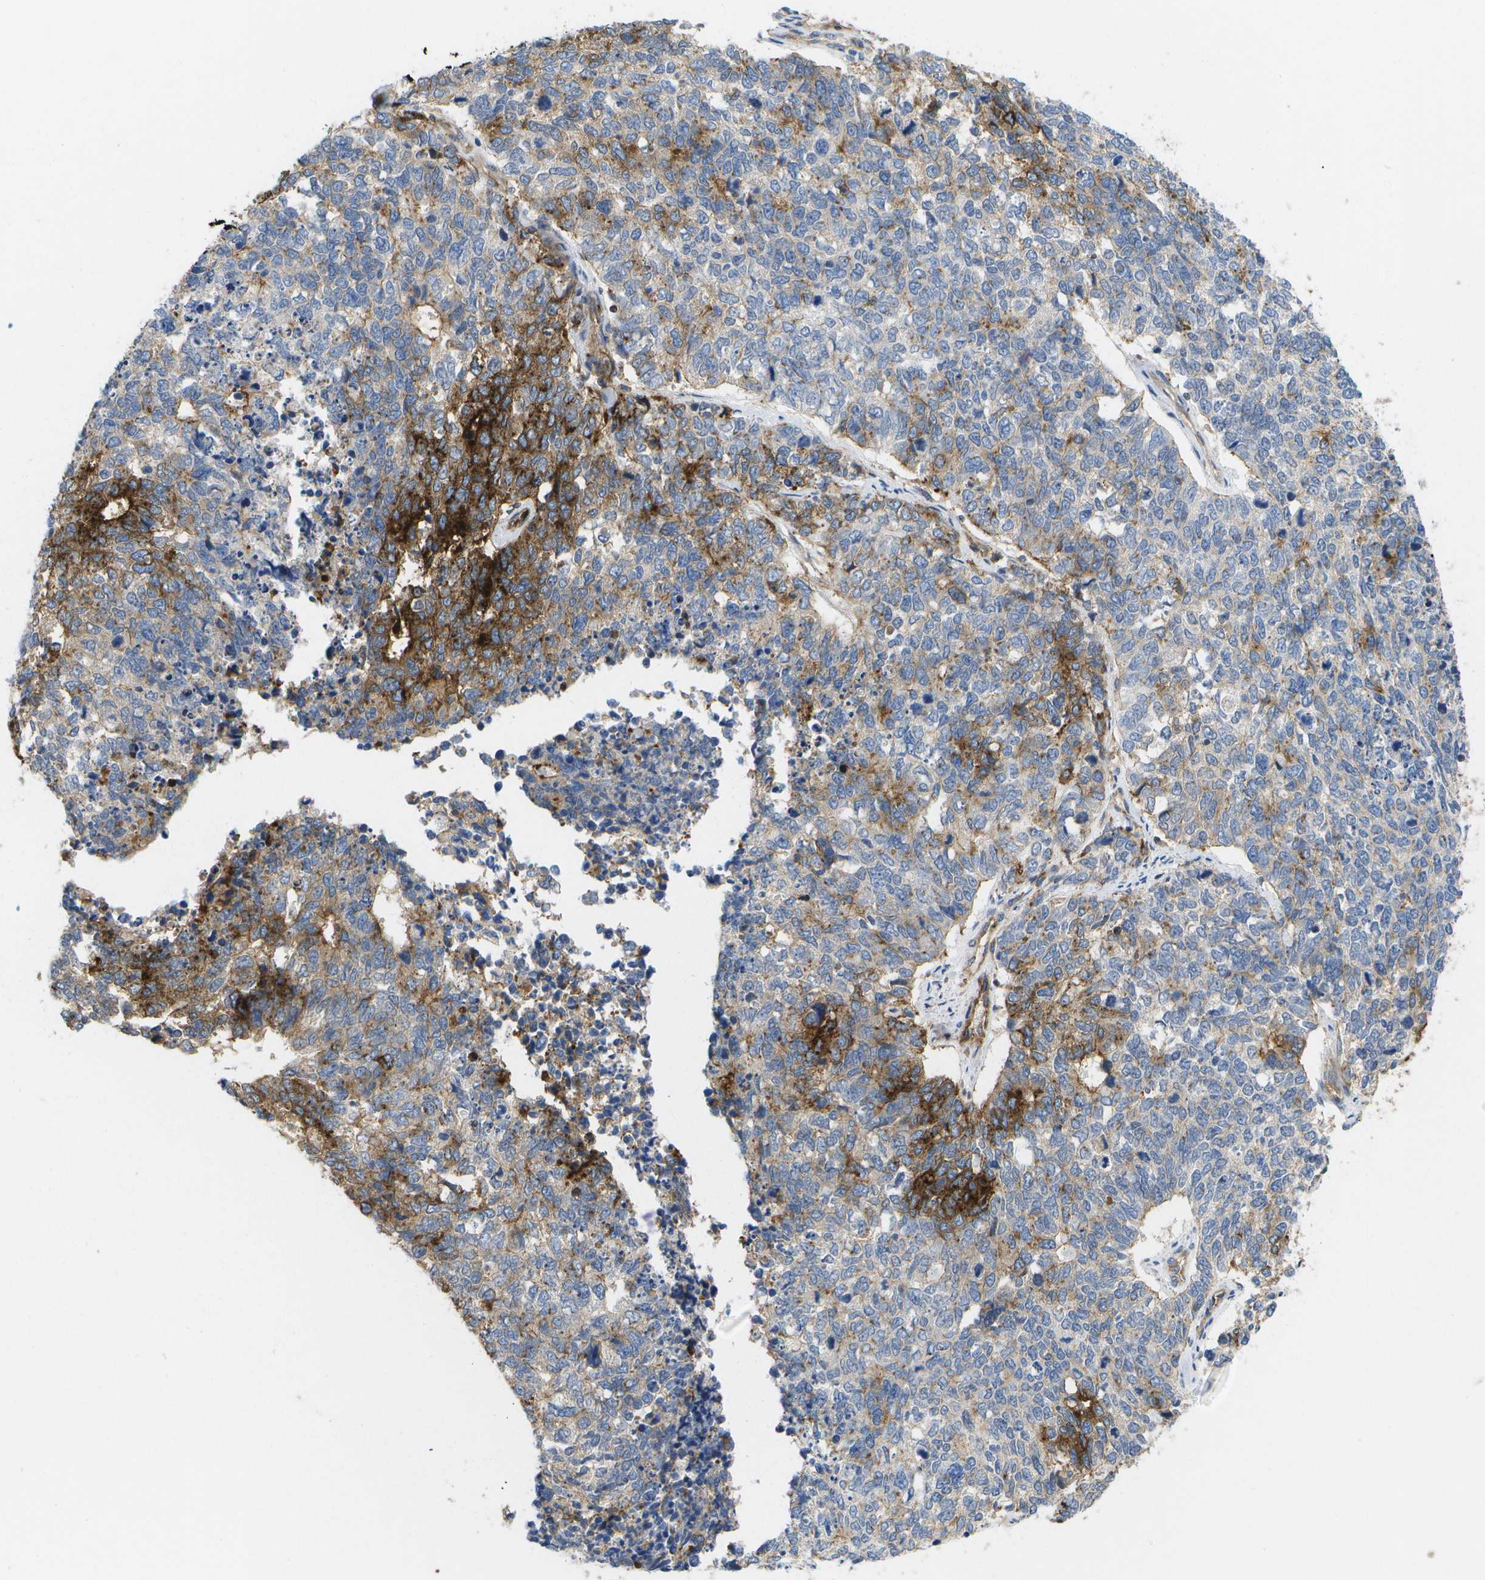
{"staining": {"intensity": "strong", "quantity": "25%-75%", "location": "cytoplasmic/membranous"}, "tissue": "cervical cancer", "cell_type": "Tumor cells", "image_type": "cancer", "snomed": [{"axis": "morphology", "description": "Squamous cell carcinoma, NOS"}, {"axis": "topography", "description": "Cervix"}], "caption": "Immunohistochemical staining of squamous cell carcinoma (cervical) reveals strong cytoplasmic/membranous protein positivity in about 25%-75% of tumor cells. Immunohistochemistry (ihc) stains the protein of interest in brown and the nuclei are stained blue.", "gene": "BST2", "patient": {"sex": "female", "age": 63}}